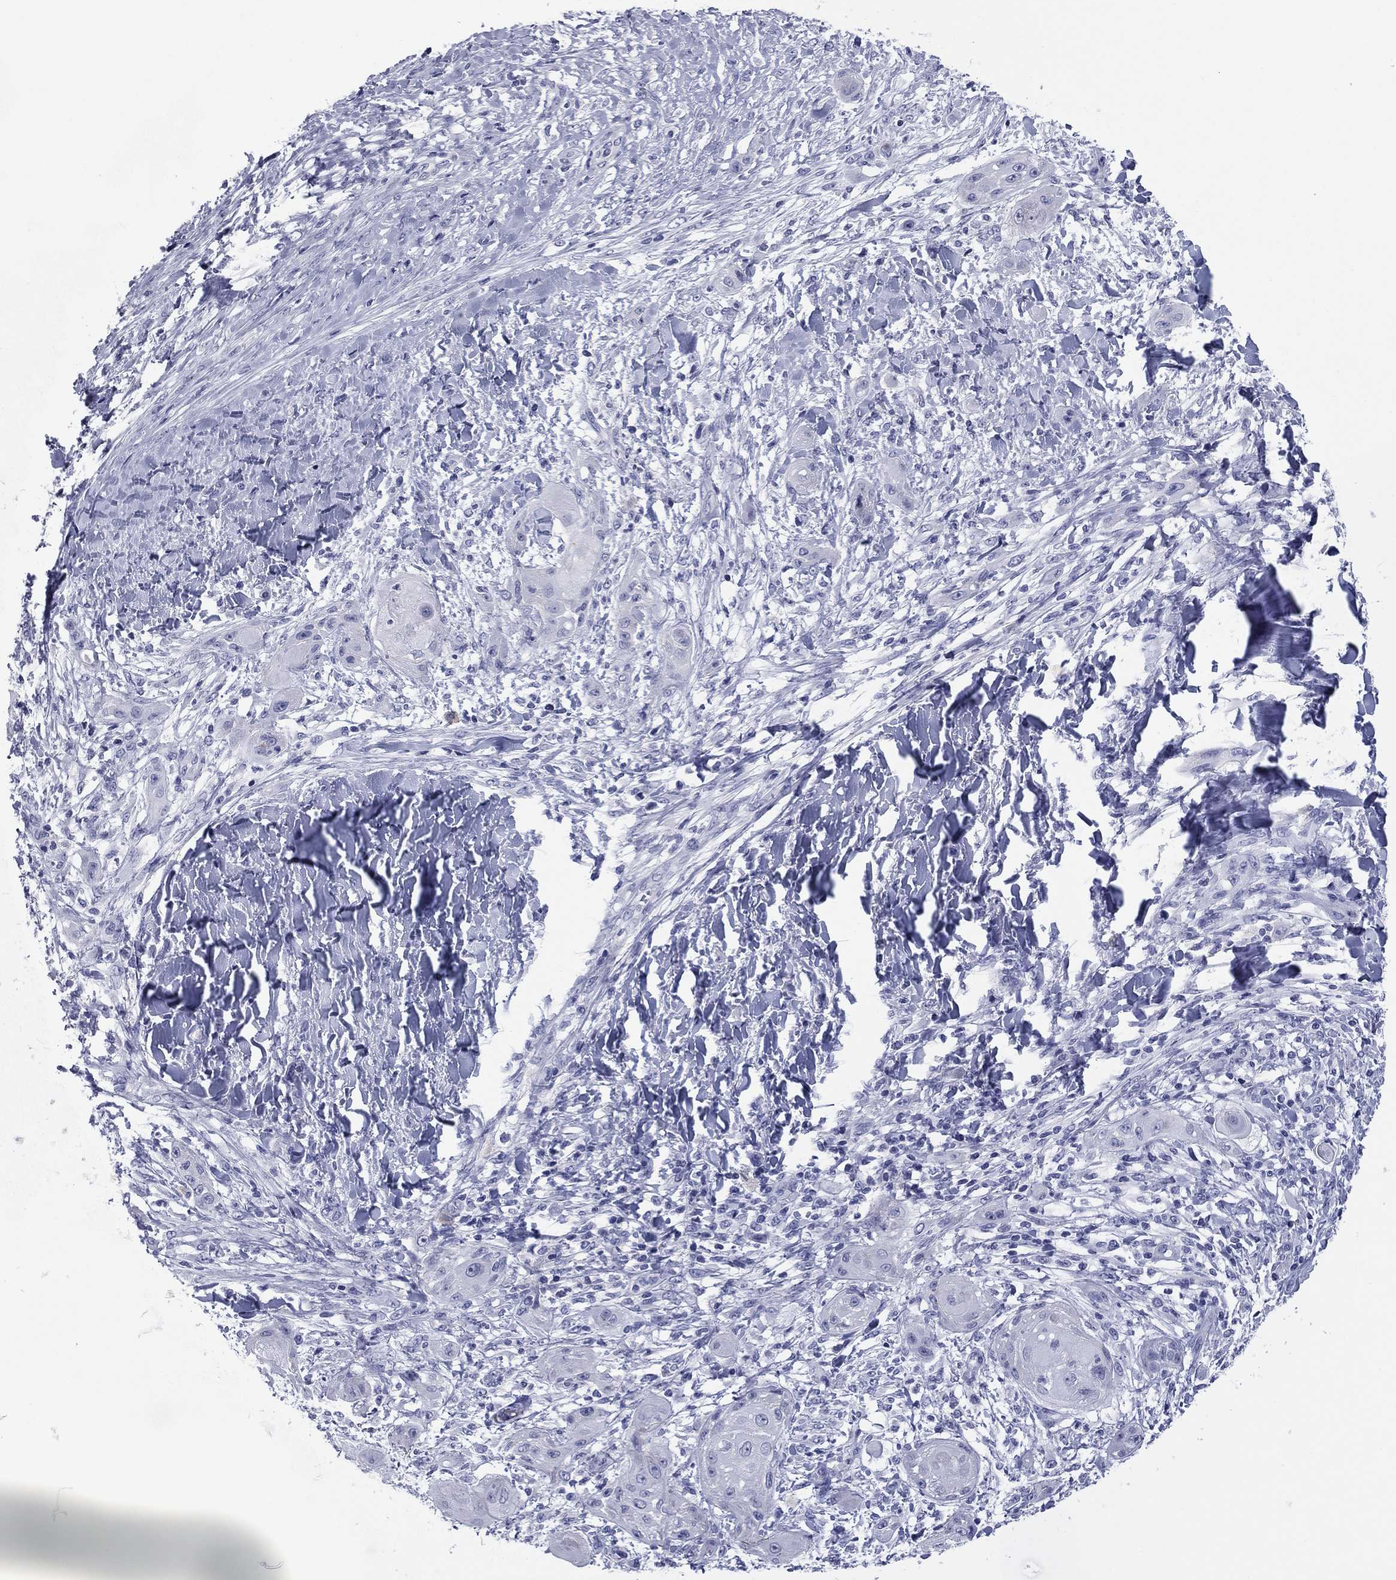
{"staining": {"intensity": "negative", "quantity": "none", "location": "none"}, "tissue": "skin cancer", "cell_type": "Tumor cells", "image_type": "cancer", "snomed": [{"axis": "morphology", "description": "Squamous cell carcinoma, NOS"}, {"axis": "topography", "description": "Skin"}], "caption": "This micrograph is of squamous cell carcinoma (skin) stained with immunohistochemistry (IHC) to label a protein in brown with the nuclei are counter-stained blue. There is no positivity in tumor cells.", "gene": "ABCC2", "patient": {"sex": "male", "age": 62}}